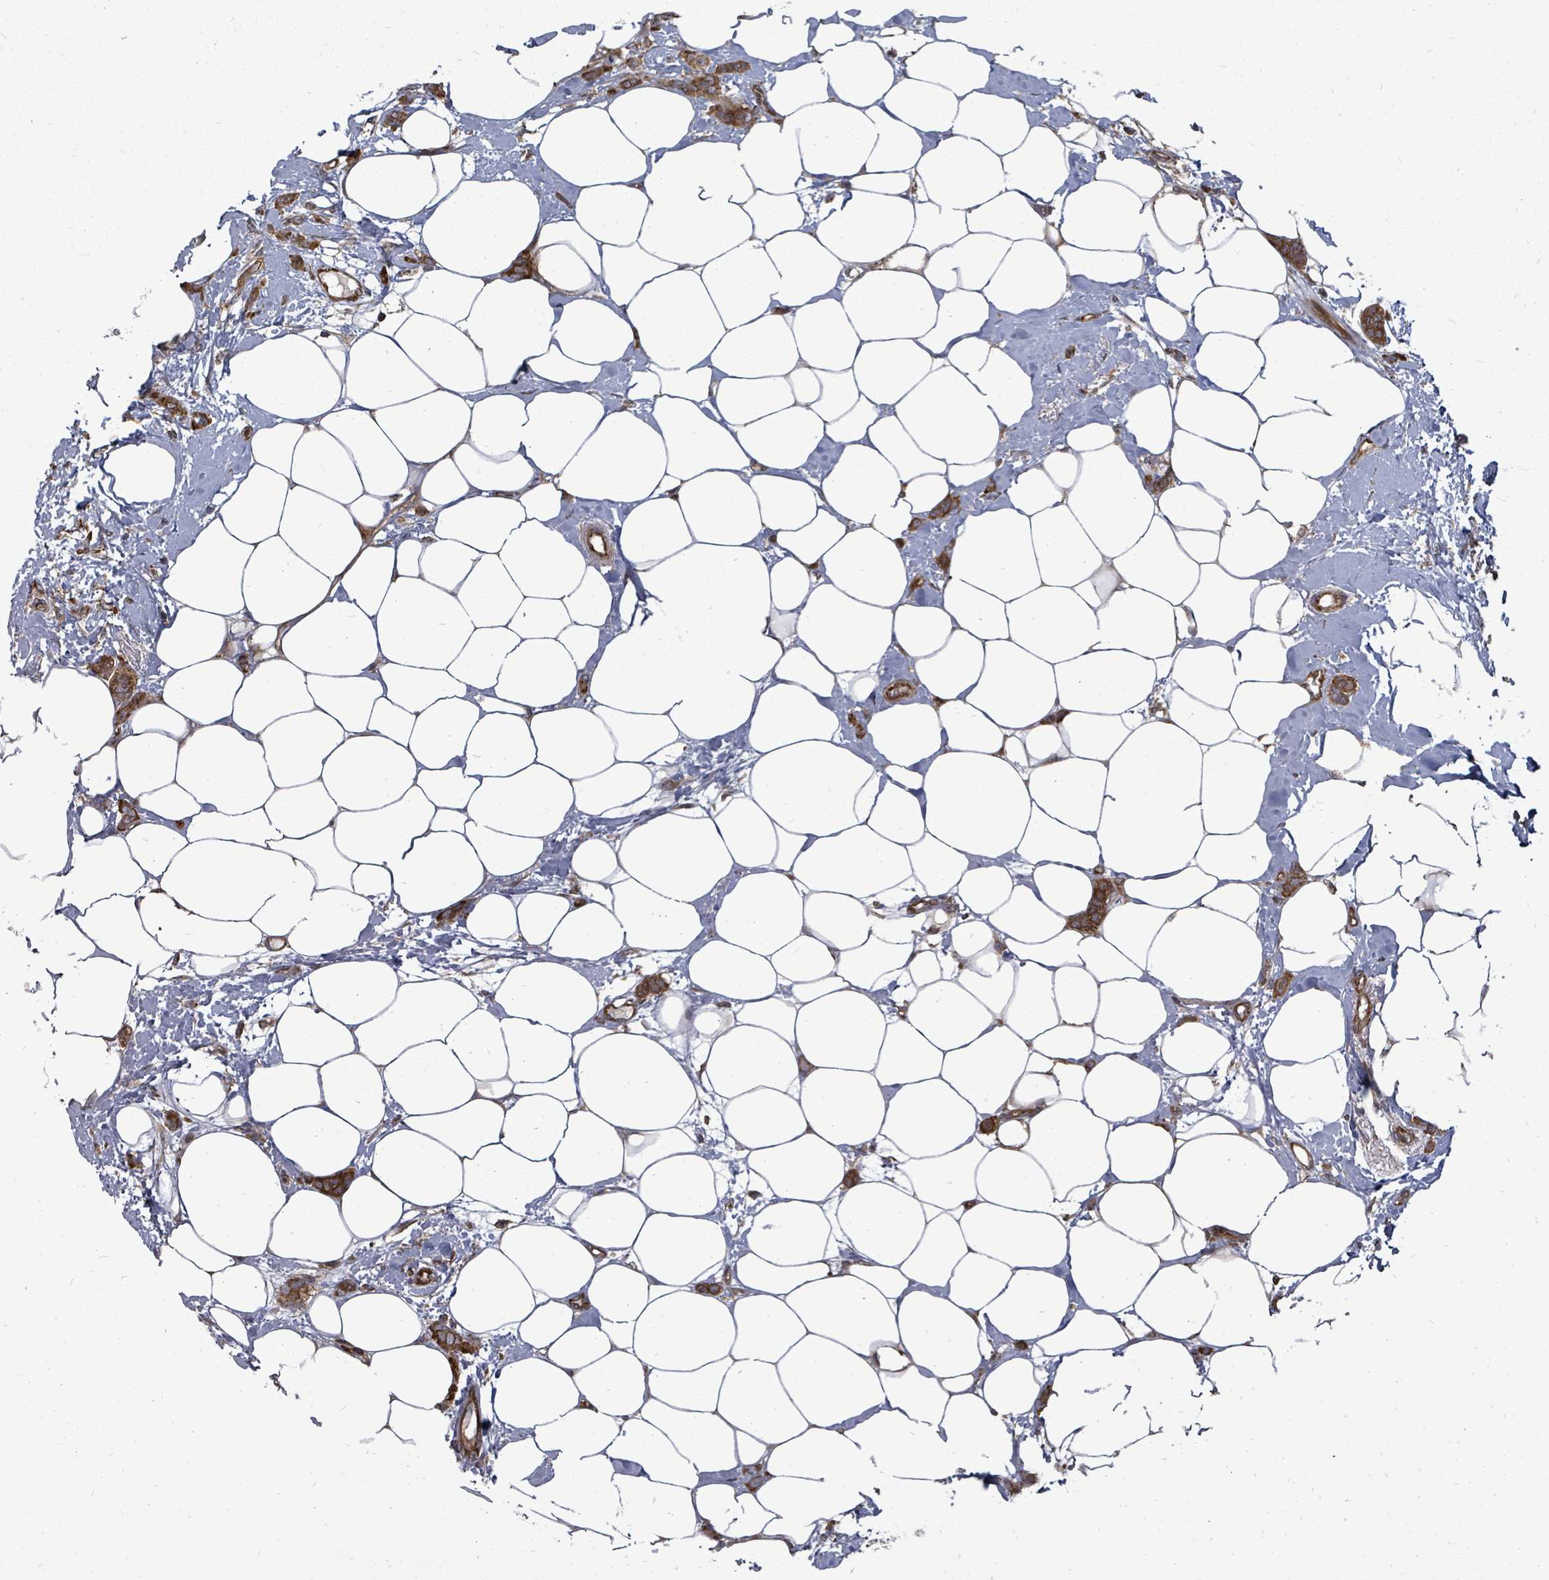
{"staining": {"intensity": "strong", "quantity": ">75%", "location": "cytoplasmic/membranous"}, "tissue": "breast cancer", "cell_type": "Tumor cells", "image_type": "cancer", "snomed": [{"axis": "morphology", "description": "Duct carcinoma"}, {"axis": "topography", "description": "Breast"}], "caption": "Protein analysis of breast cancer tissue displays strong cytoplasmic/membranous staining in about >75% of tumor cells.", "gene": "EIF3C", "patient": {"sex": "female", "age": 72}}